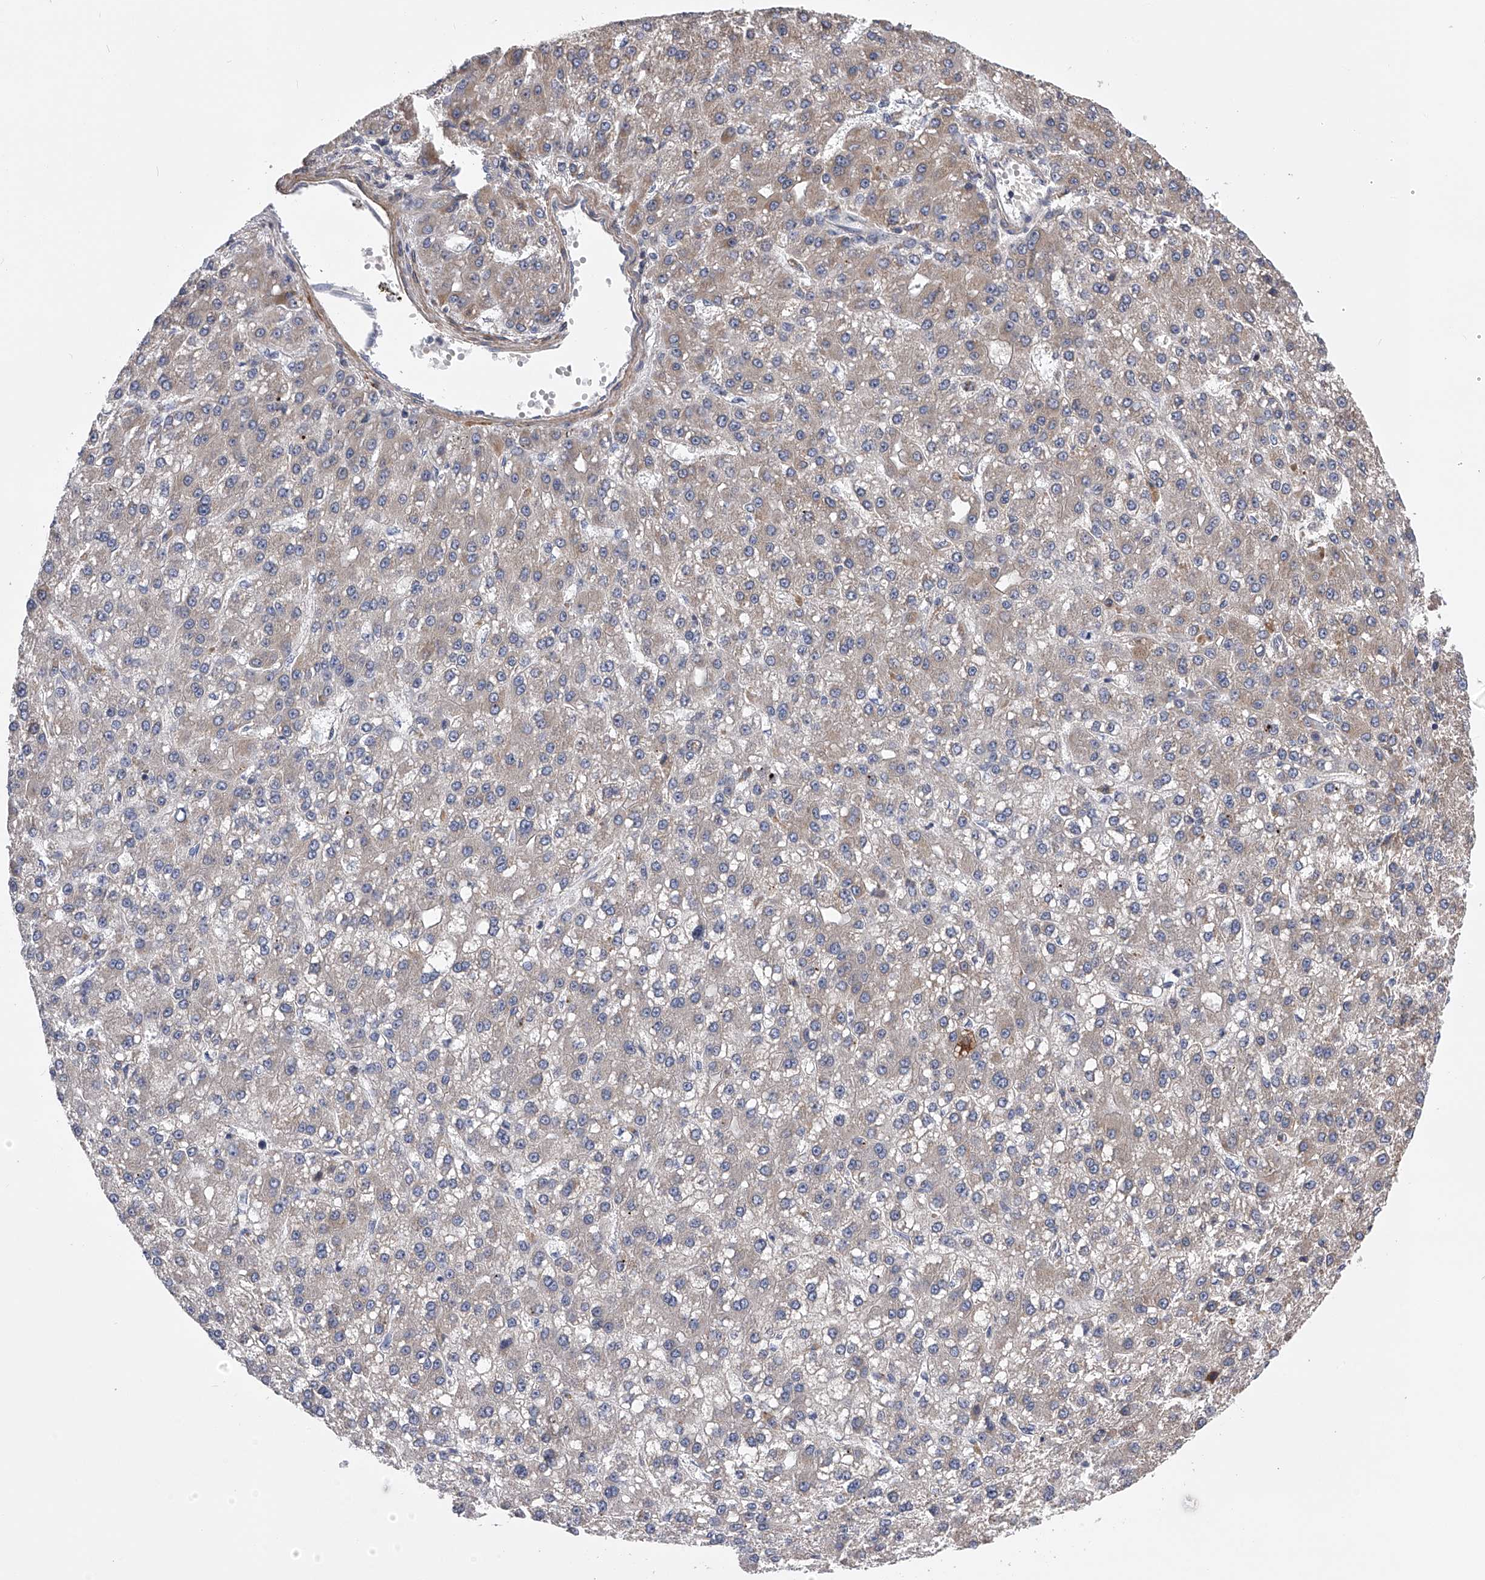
{"staining": {"intensity": "weak", "quantity": "<25%", "location": "cytoplasmic/membranous"}, "tissue": "liver cancer", "cell_type": "Tumor cells", "image_type": "cancer", "snomed": [{"axis": "morphology", "description": "Carcinoma, Hepatocellular, NOS"}, {"axis": "topography", "description": "Liver"}], "caption": "Liver hepatocellular carcinoma was stained to show a protein in brown. There is no significant staining in tumor cells. (Stains: DAB immunohistochemistry (IHC) with hematoxylin counter stain, Microscopy: brightfield microscopy at high magnification).", "gene": "SPOCK1", "patient": {"sex": "male", "age": 67}}